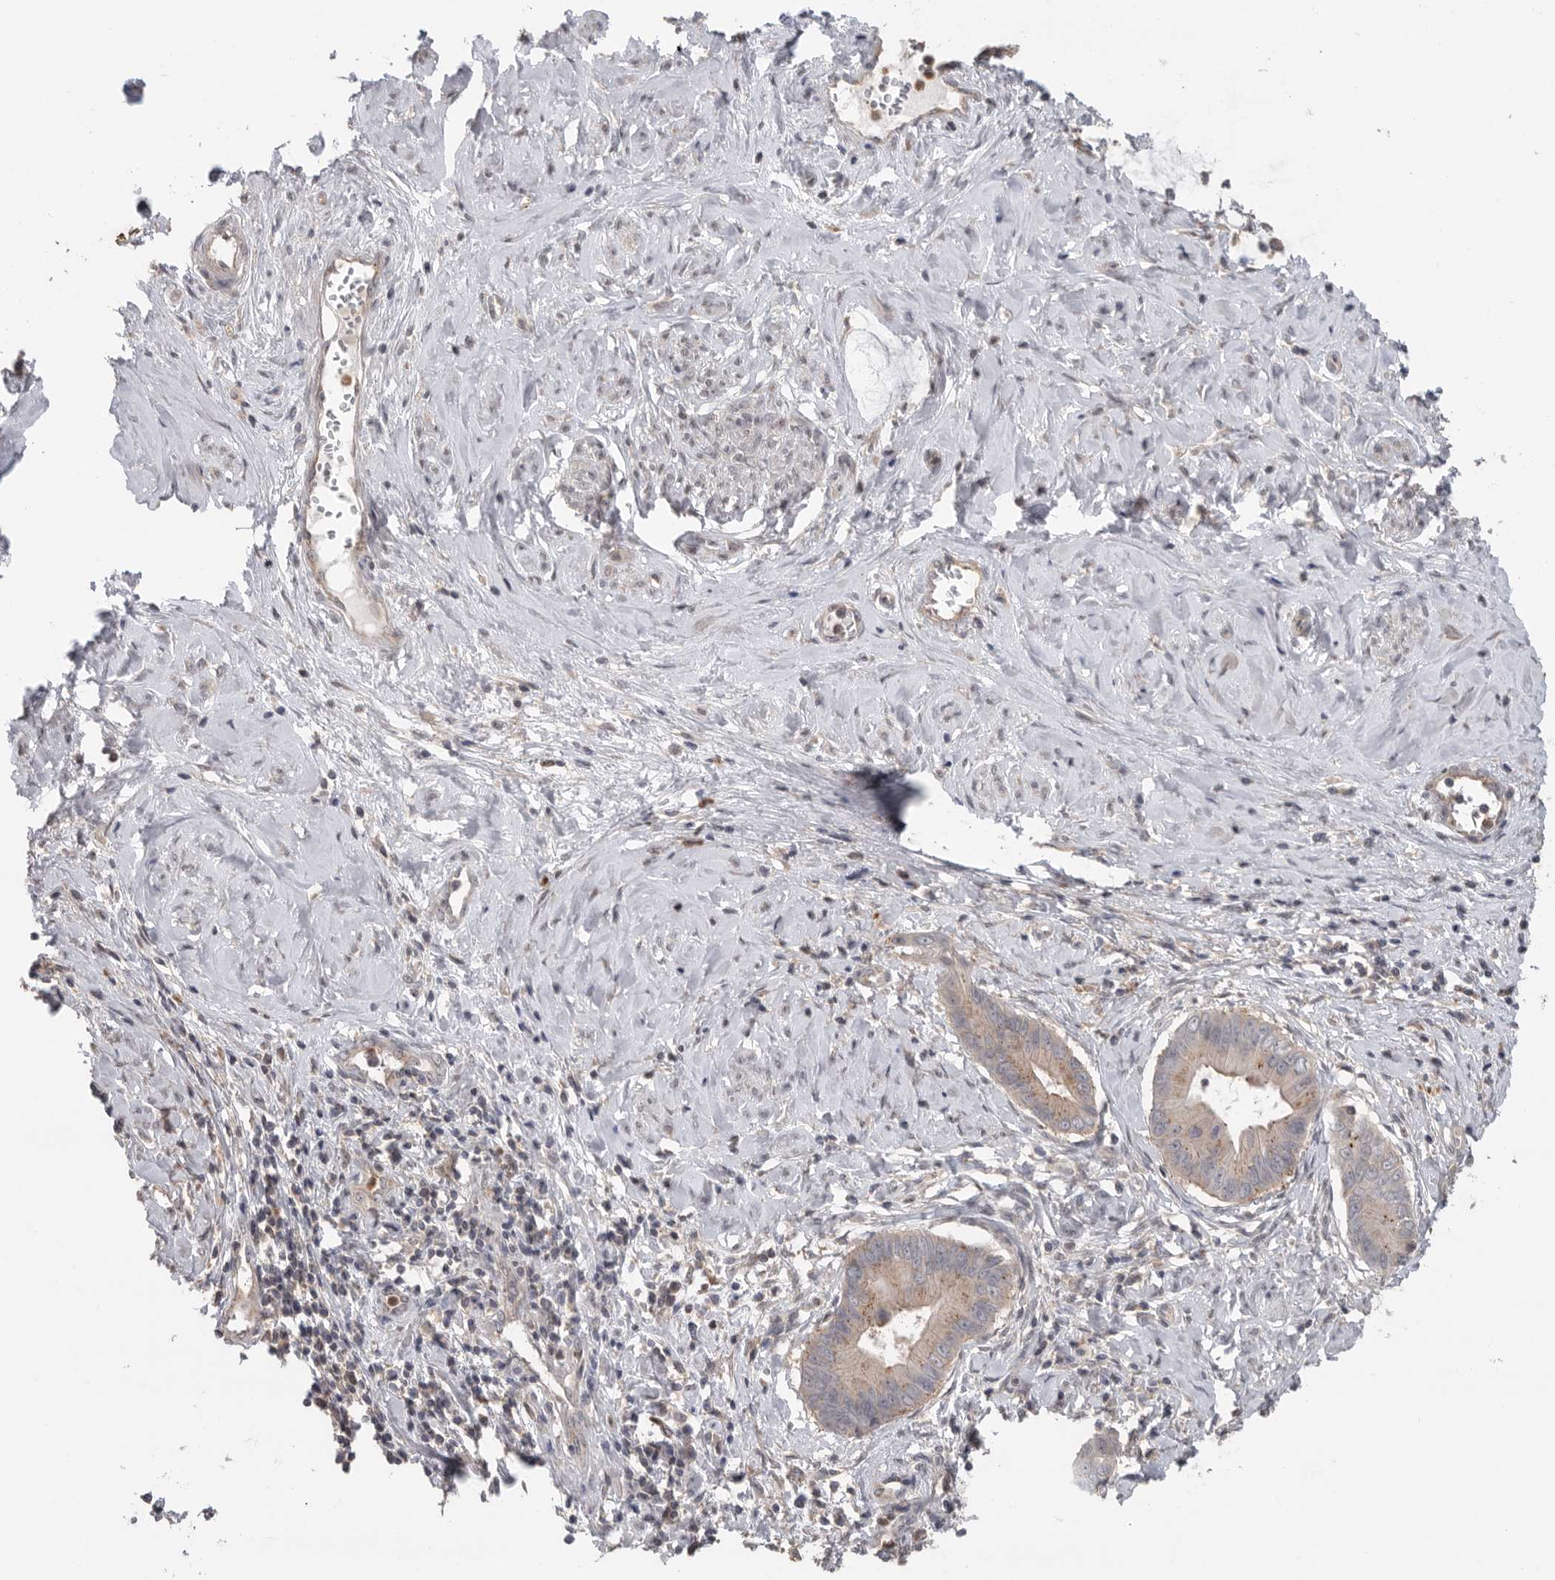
{"staining": {"intensity": "weak", "quantity": ">75%", "location": "cytoplasmic/membranous"}, "tissue": "cervical cancer", "cell_type": "Tumor cells", "image_type": "cancer", "snomed": [{"axis": "morphology", "description": "Adenocarcinoma, NOS"}, {"axis": "topography", "description": "Cervix"}], "caption": "IHC of cervical adenocarcinoma reveals low levels of weak cytoplasmic/membranous positivity in approximately >75% of tumor cells.", "gene": "KLK5", "patient": {"sex": "female", "age": 44}}